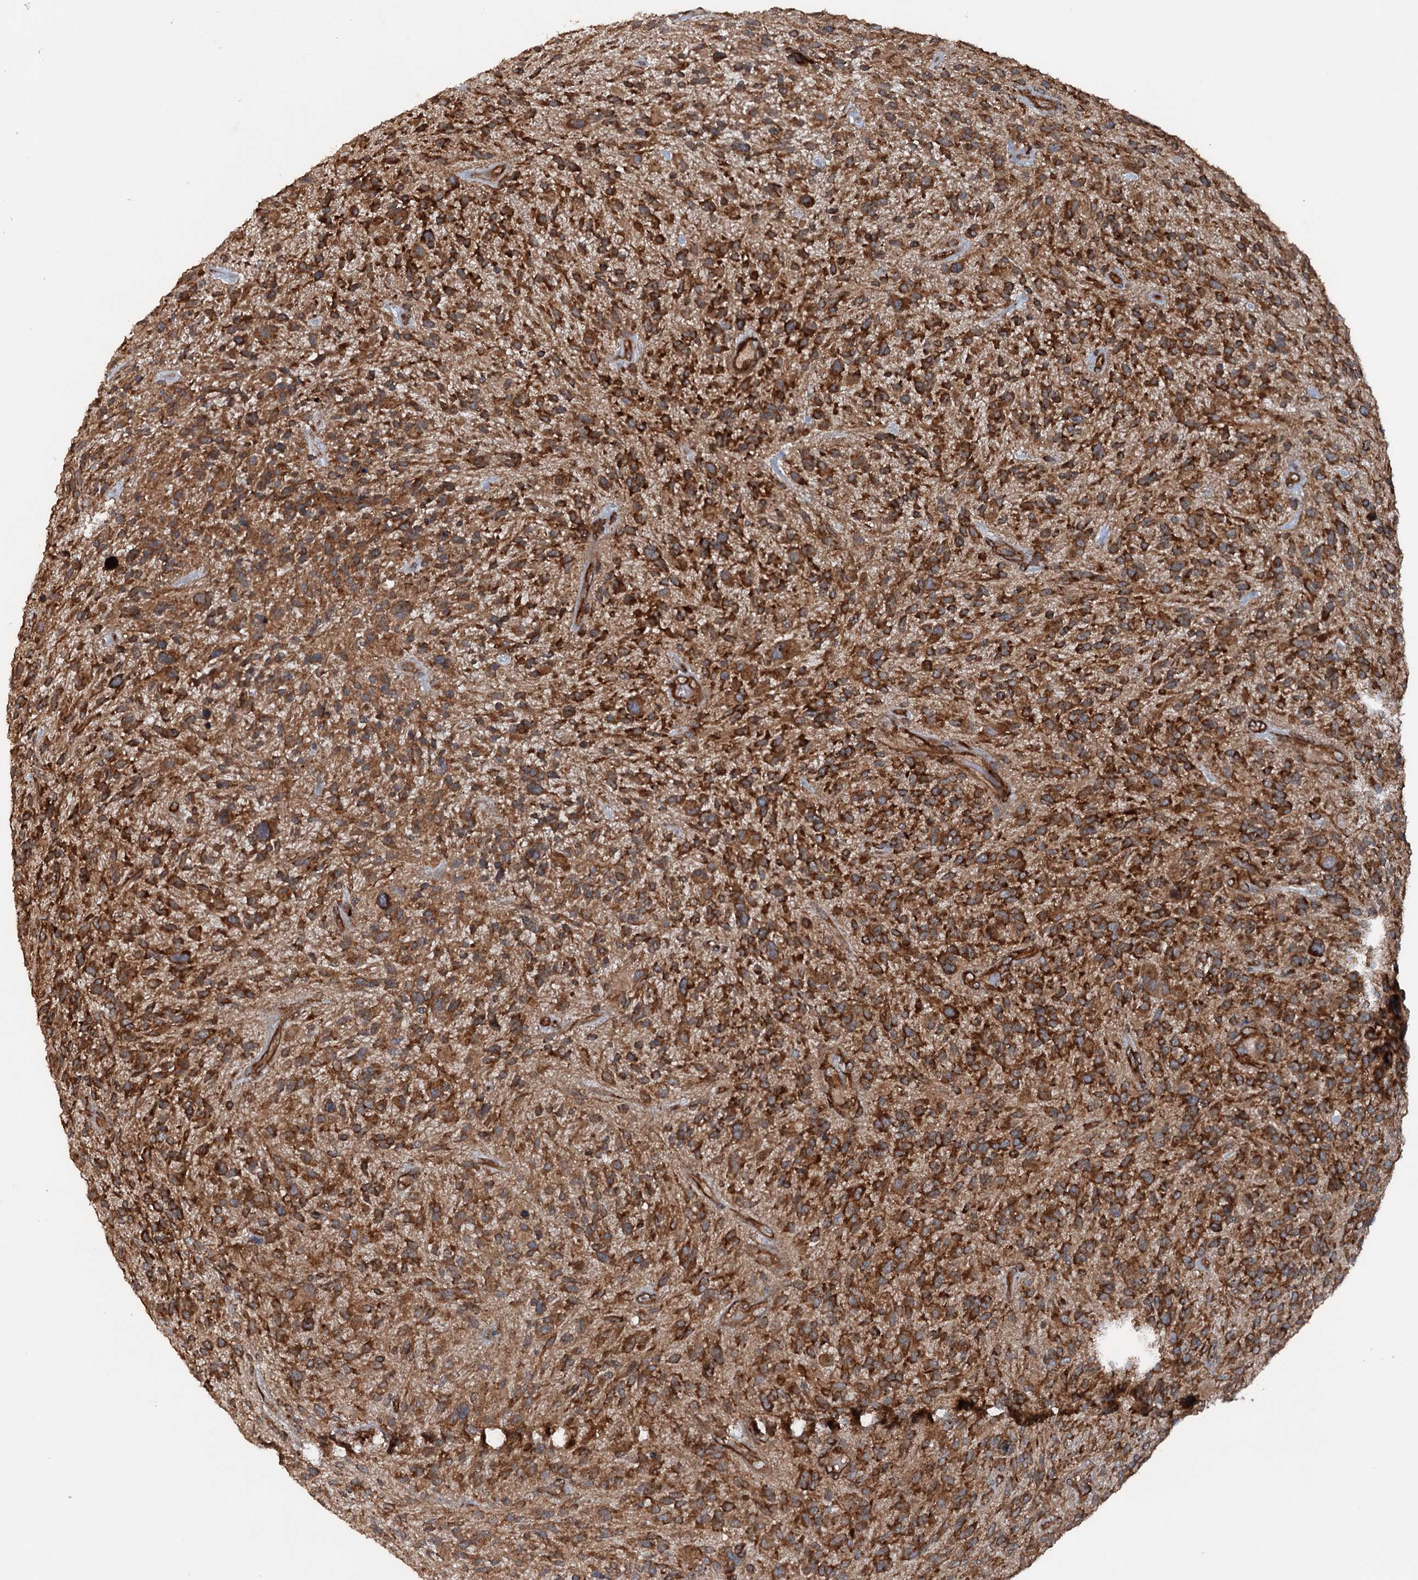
{"staining": {"intensity": "strong", "quantity": ">75%", "location": "cytoplasmic/membranous"}, "tissue": "glioma", "cell_type": "Tumor cells", "image_type": "cancer", "snomed": [{"axis": "morphology", "description": "Glioma, malignant, High grade"}, {"axis": "topography", "description": "Brain"}], "caption": "Glioma was stained to show a protein in brown. There is high levels of strong cytoplasmic/membranous staining in approximately >75% of tumor cells. (DAB (3,3'-diaminobenzidine) IHC, brown staining for protein, blue staining for nuclei).", "gene": "RNF214", "patient": {"sex": "male", "age": 47}}